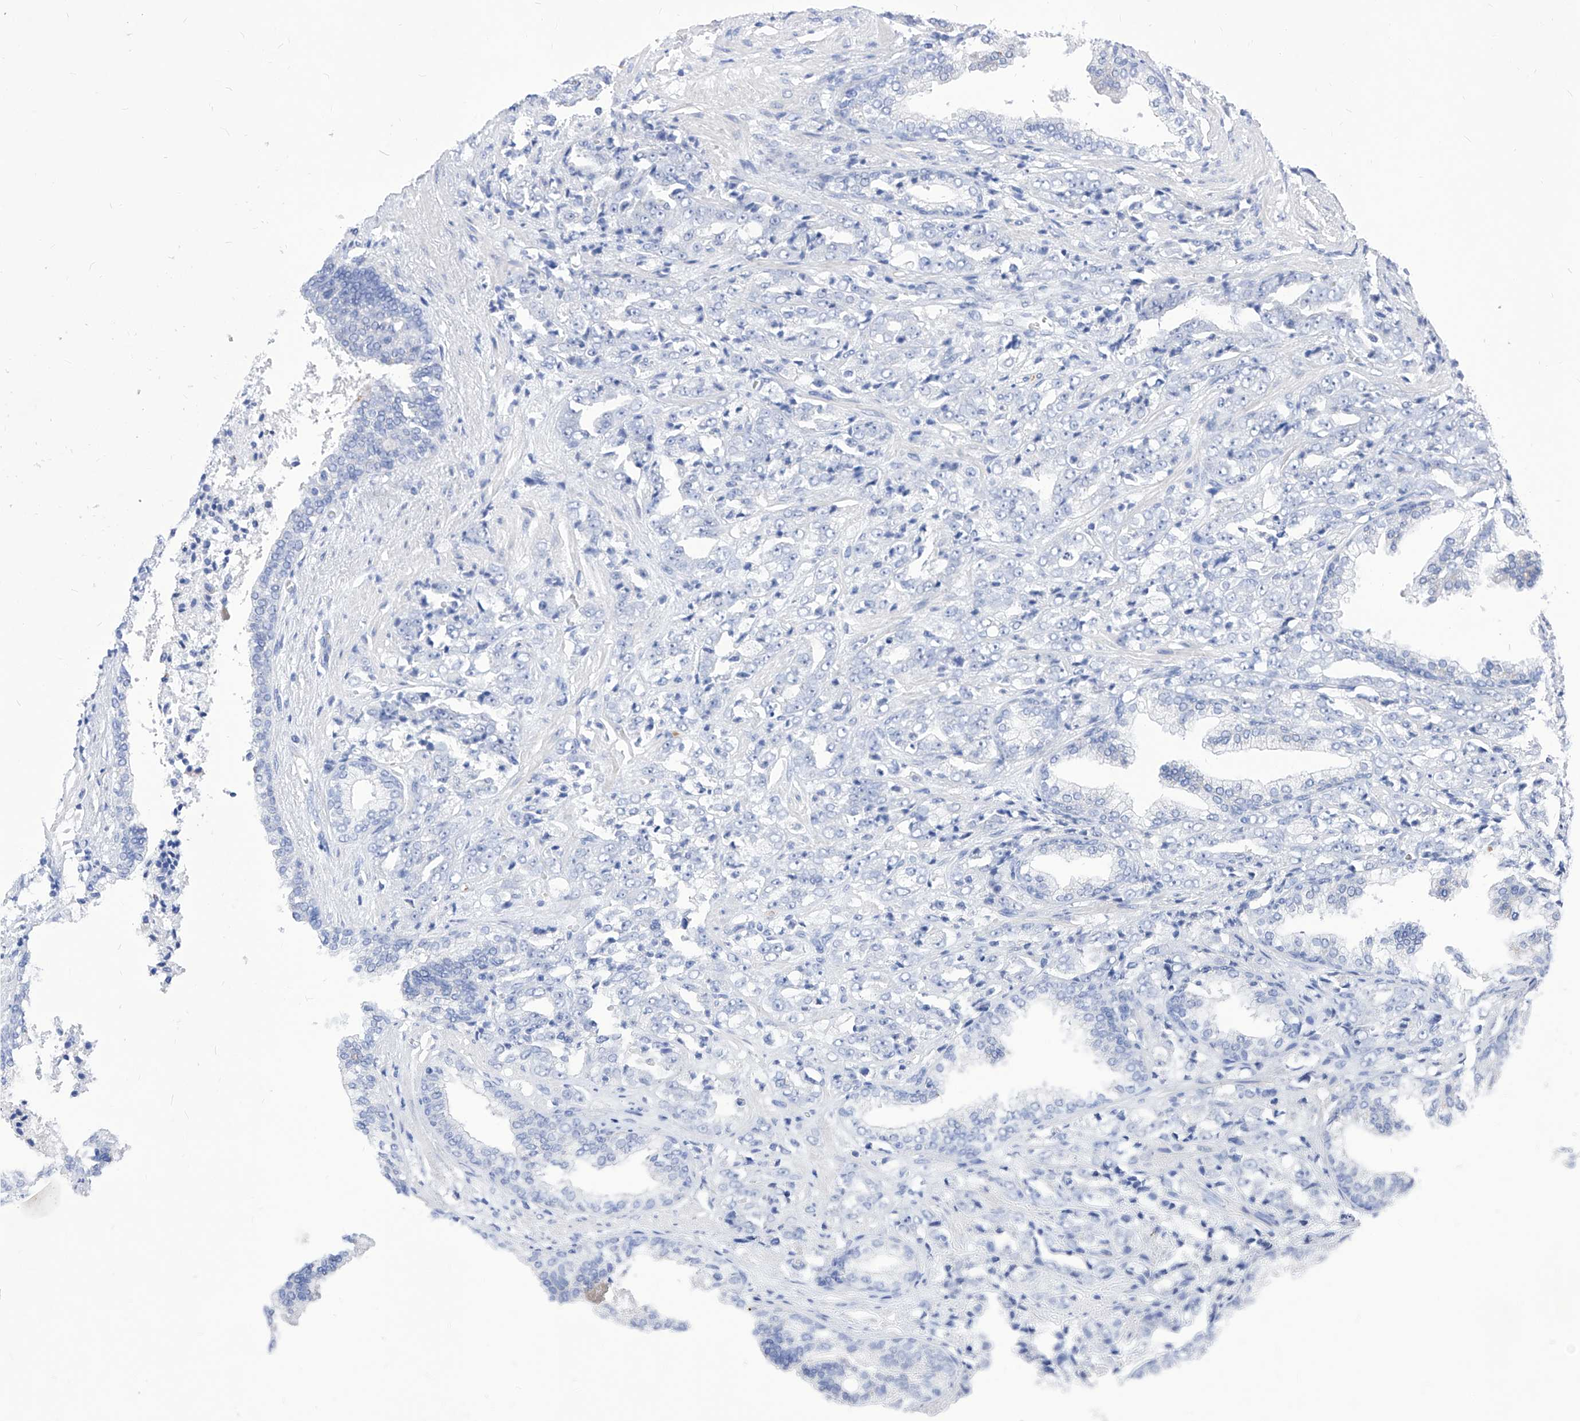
{"staining": {"intensity": "negative", "quantity": "none", "location": "none"}, "tissue": "prostate cancer", "cell_type": "Tumor cells", "image_type": "cancer", "snomed": [{"axis": "morphology", "description": "Adenocarcinoma, High grade"}, {"axis": "topography", "description": "Prostate"}], "caption": "Human prostate cancer (high-grade adenocarcinoma) stained for a protein using immunohistochemistry displays no positivity in tumor cells.", "gene": "VAX1", "patient": {"sex": "male", "age": 71}}